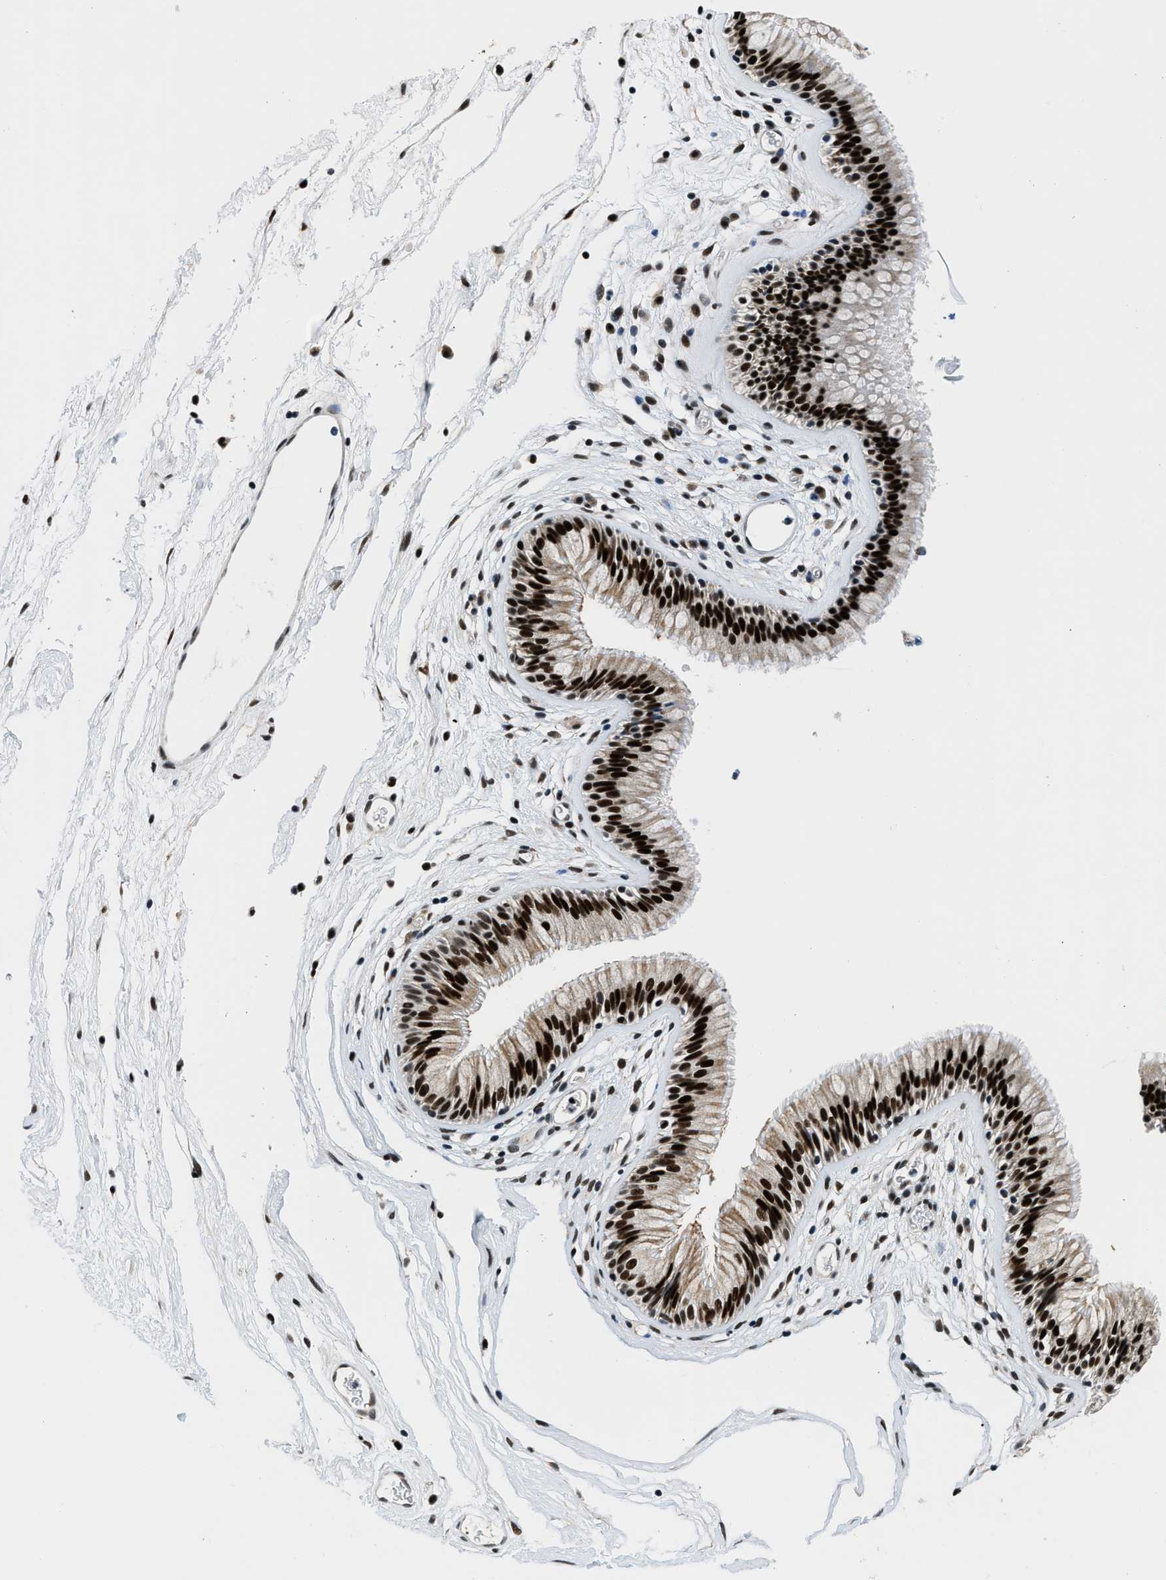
{"staining": {"intensity": "strong", "quantity": ">75%", "location": "nuclear"}, "tissue": "nasopharynx", "cell_type": "Respiratory epithelial cells", "image_type": "normal", "snomed": [{"axis": "morphology", "description": "Normal tissue, NOS"}, {"axis": "morphology", "description": "Inflammation, NOS"}, {"axis": "topography", "description": "Nasopharynx"}], "caption": "High-magnification brightfield microscopy of unremarkable nasopharynx stained with DAB (3,3'-diaminobenzidine) (brown) and counterstained with hematoxylin (blue). respiratory epithelial cells exhibit strong nuclear positivity is identified in about>75% of cells.", "gene": "KDM3B", "patient": {"sex": "male", "age": 48}}